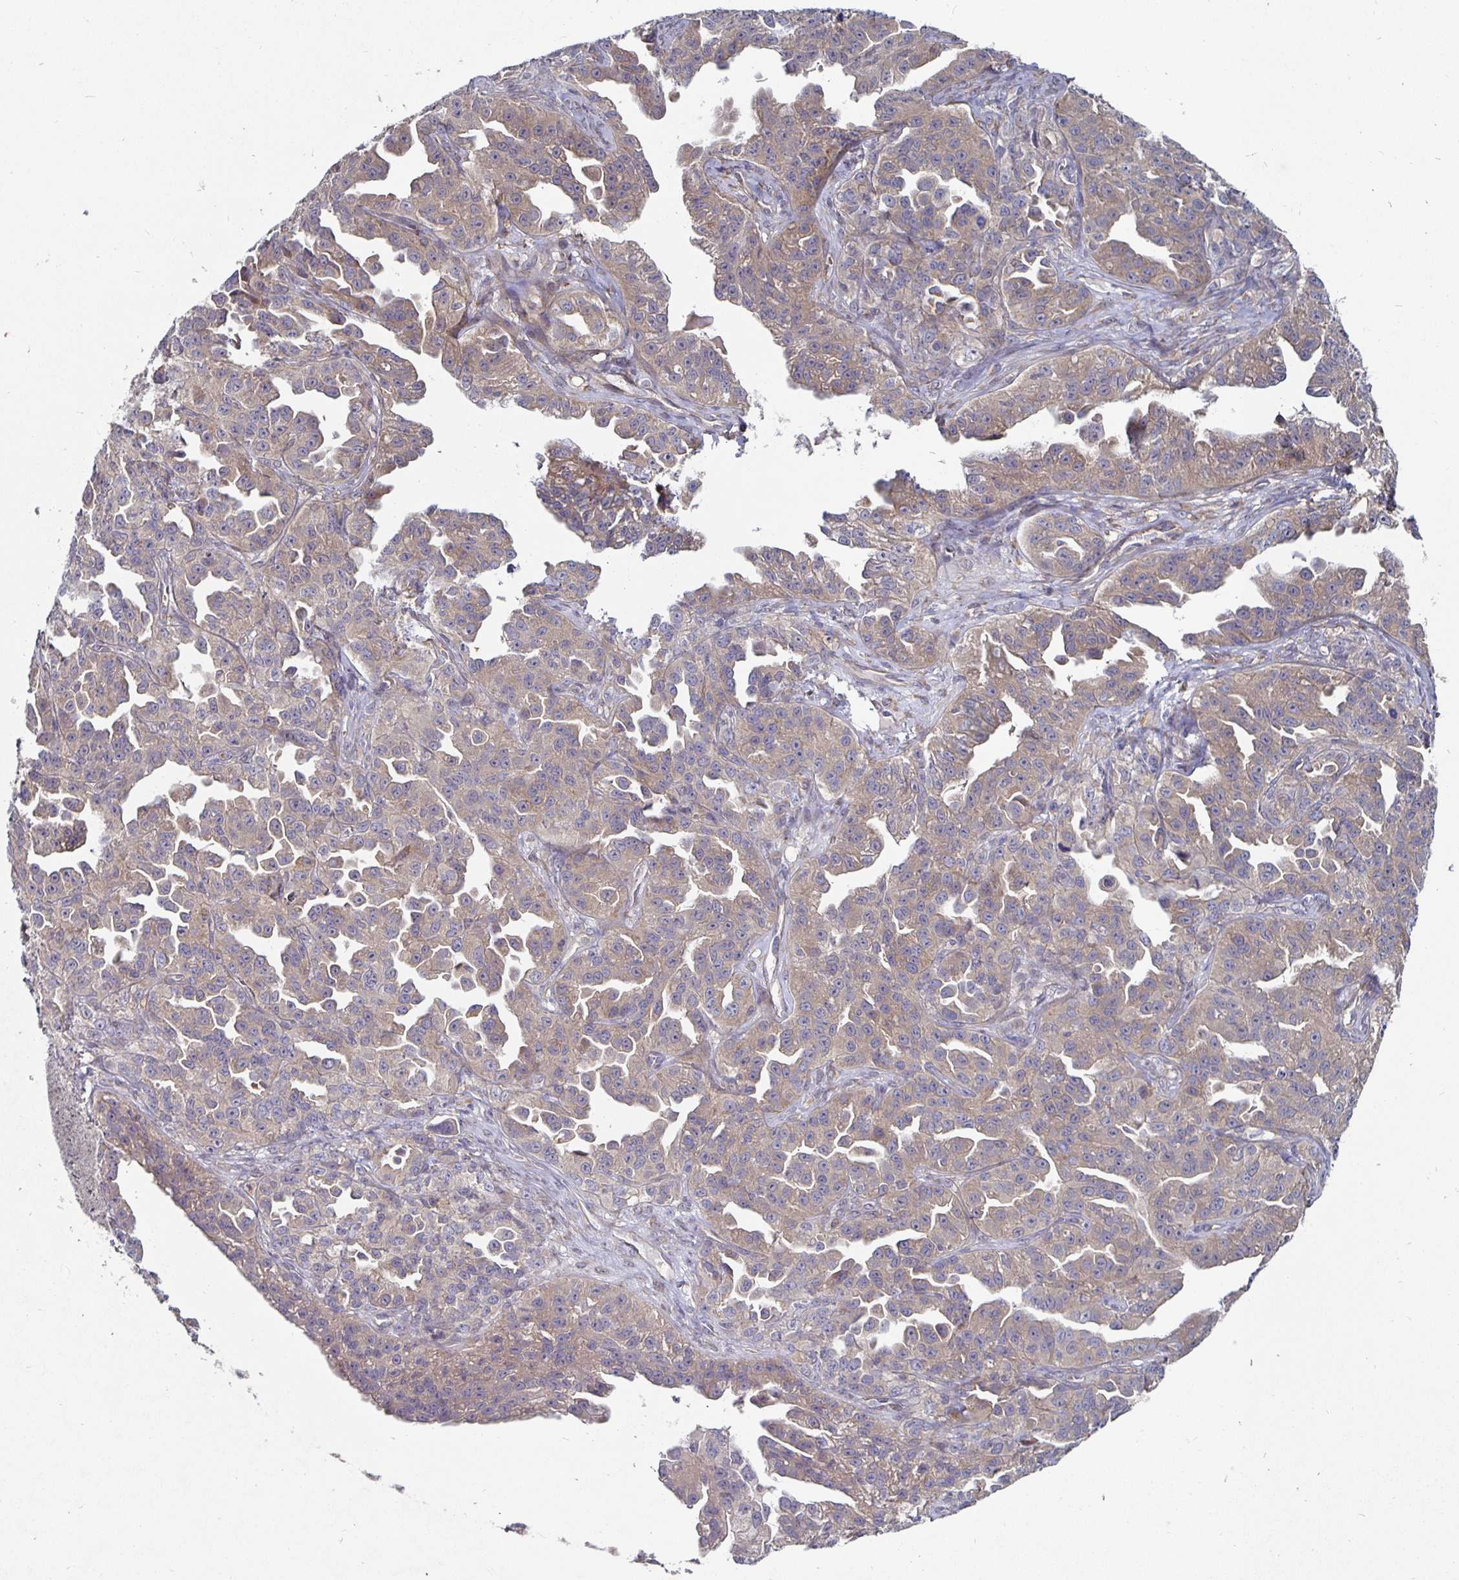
{"staining": {"intensity": "moderate", "quantity": "25%-75%", "location": "cytoplasmic/membranous"}, "tissue": "ovarian cancer", "cell_type": "Tumor cells", "image_type": "cancer", "snomed": [{"axis": "morphology", "description": "Cystadenocarcinoma, serous, NOS"}, {"axis": "topography", "description": "Ovary"}], "caption": "The micrograph displays a brown stain indicating the presence of a protein in the cytoplasmic/membranous of tumor cells in serous cystadenocarcinoma (ovarian).", "gene": "GJA4", "patient": {"sex": "female", "age": 75}}